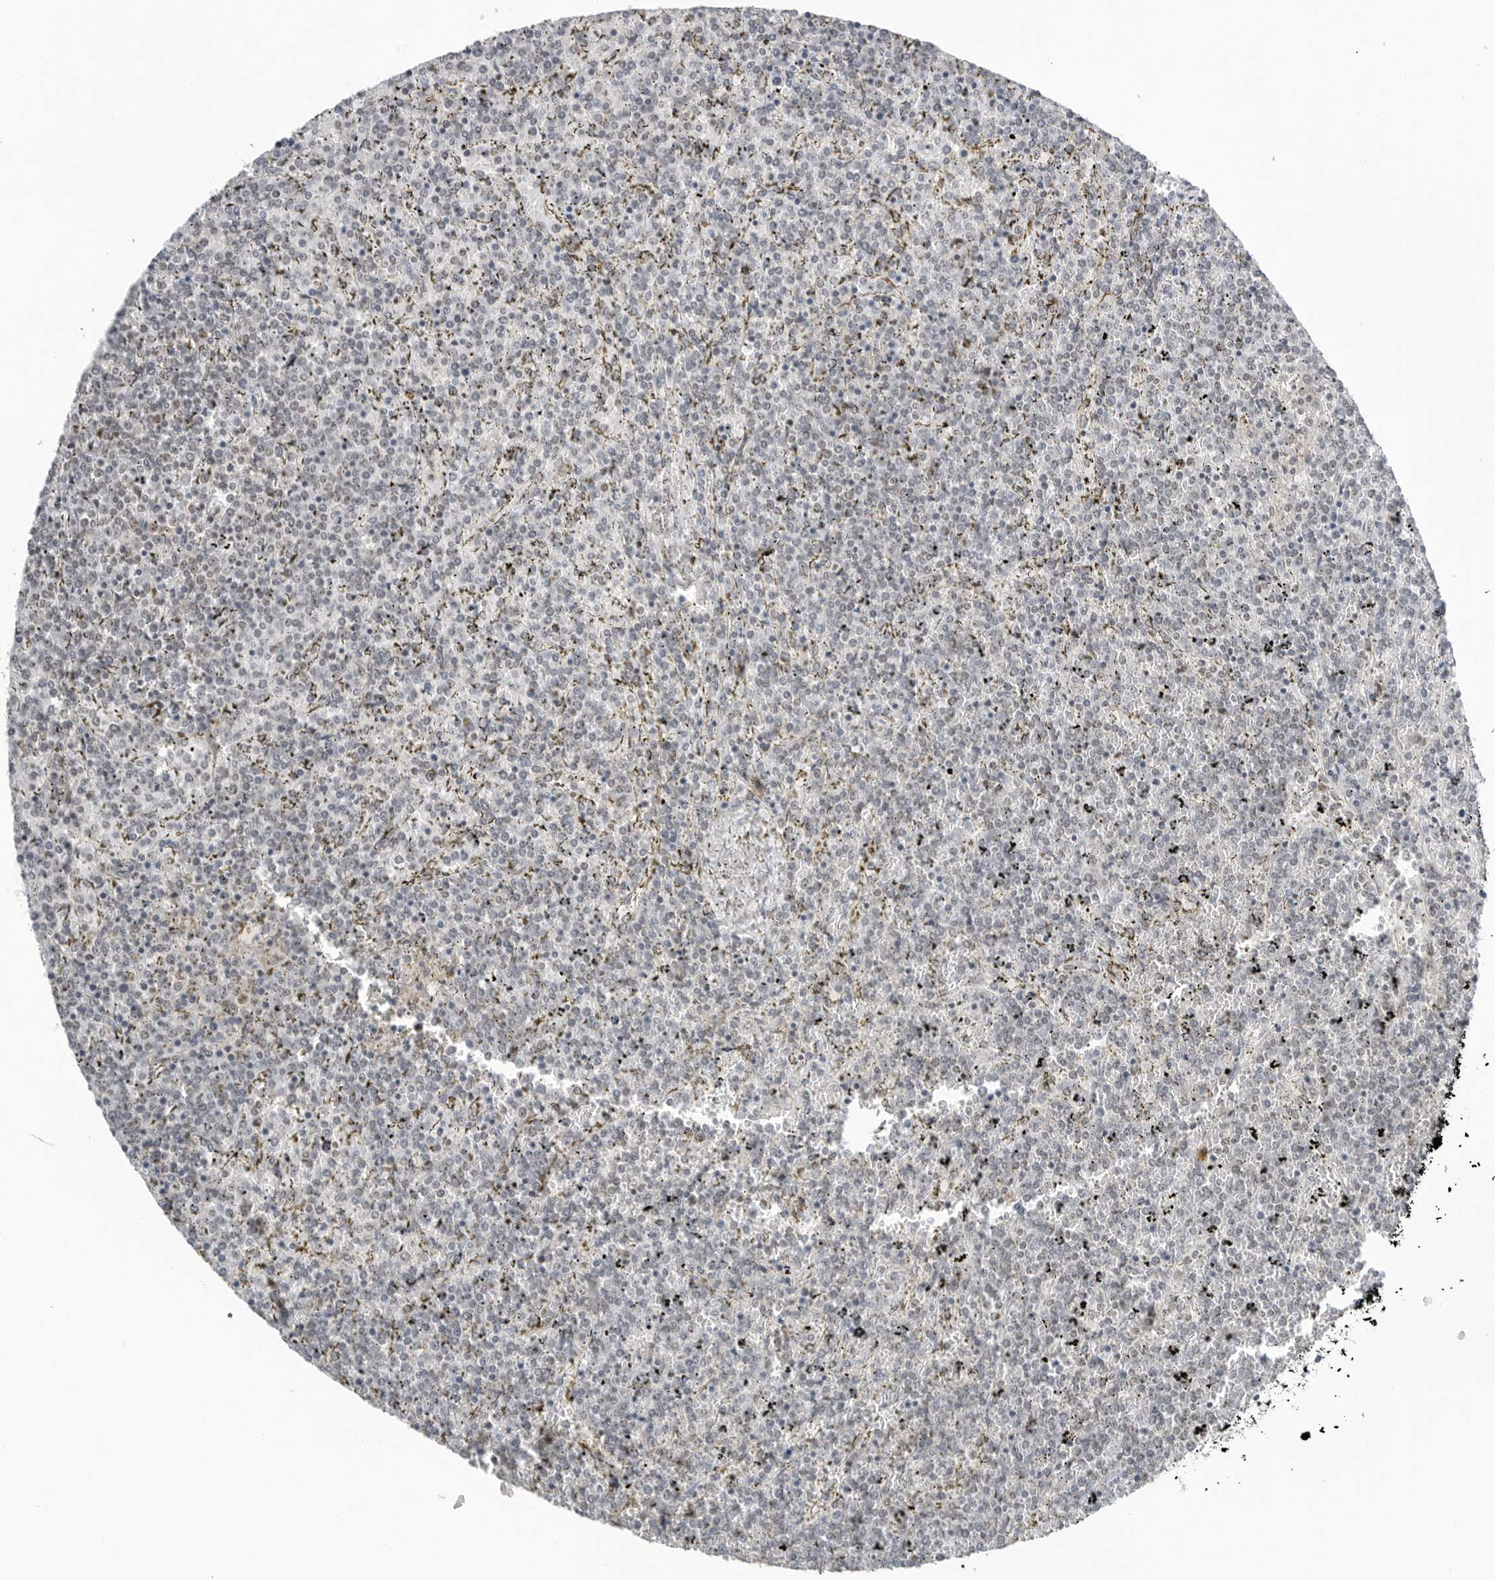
{"staining": {"intensity": "negative", "quantity": "none", "location": "none"}, "tissue": "lymphoma", "cell_type": "Tumor cells", "image_type": "cancer", "snomed": [{"axis": "morphology", "description": "Malignant lymphoma, non-Hodgkin's type, Low grade"}, {"axis": "topography", "description": "Spleen"}], "caption": "Lymphoma stained for a protein using immunohistochemistry (IHC) reveals no positivity tumor cells.", "gene": "WRAP53", "patient": {"sex": "female", "age": 19}}